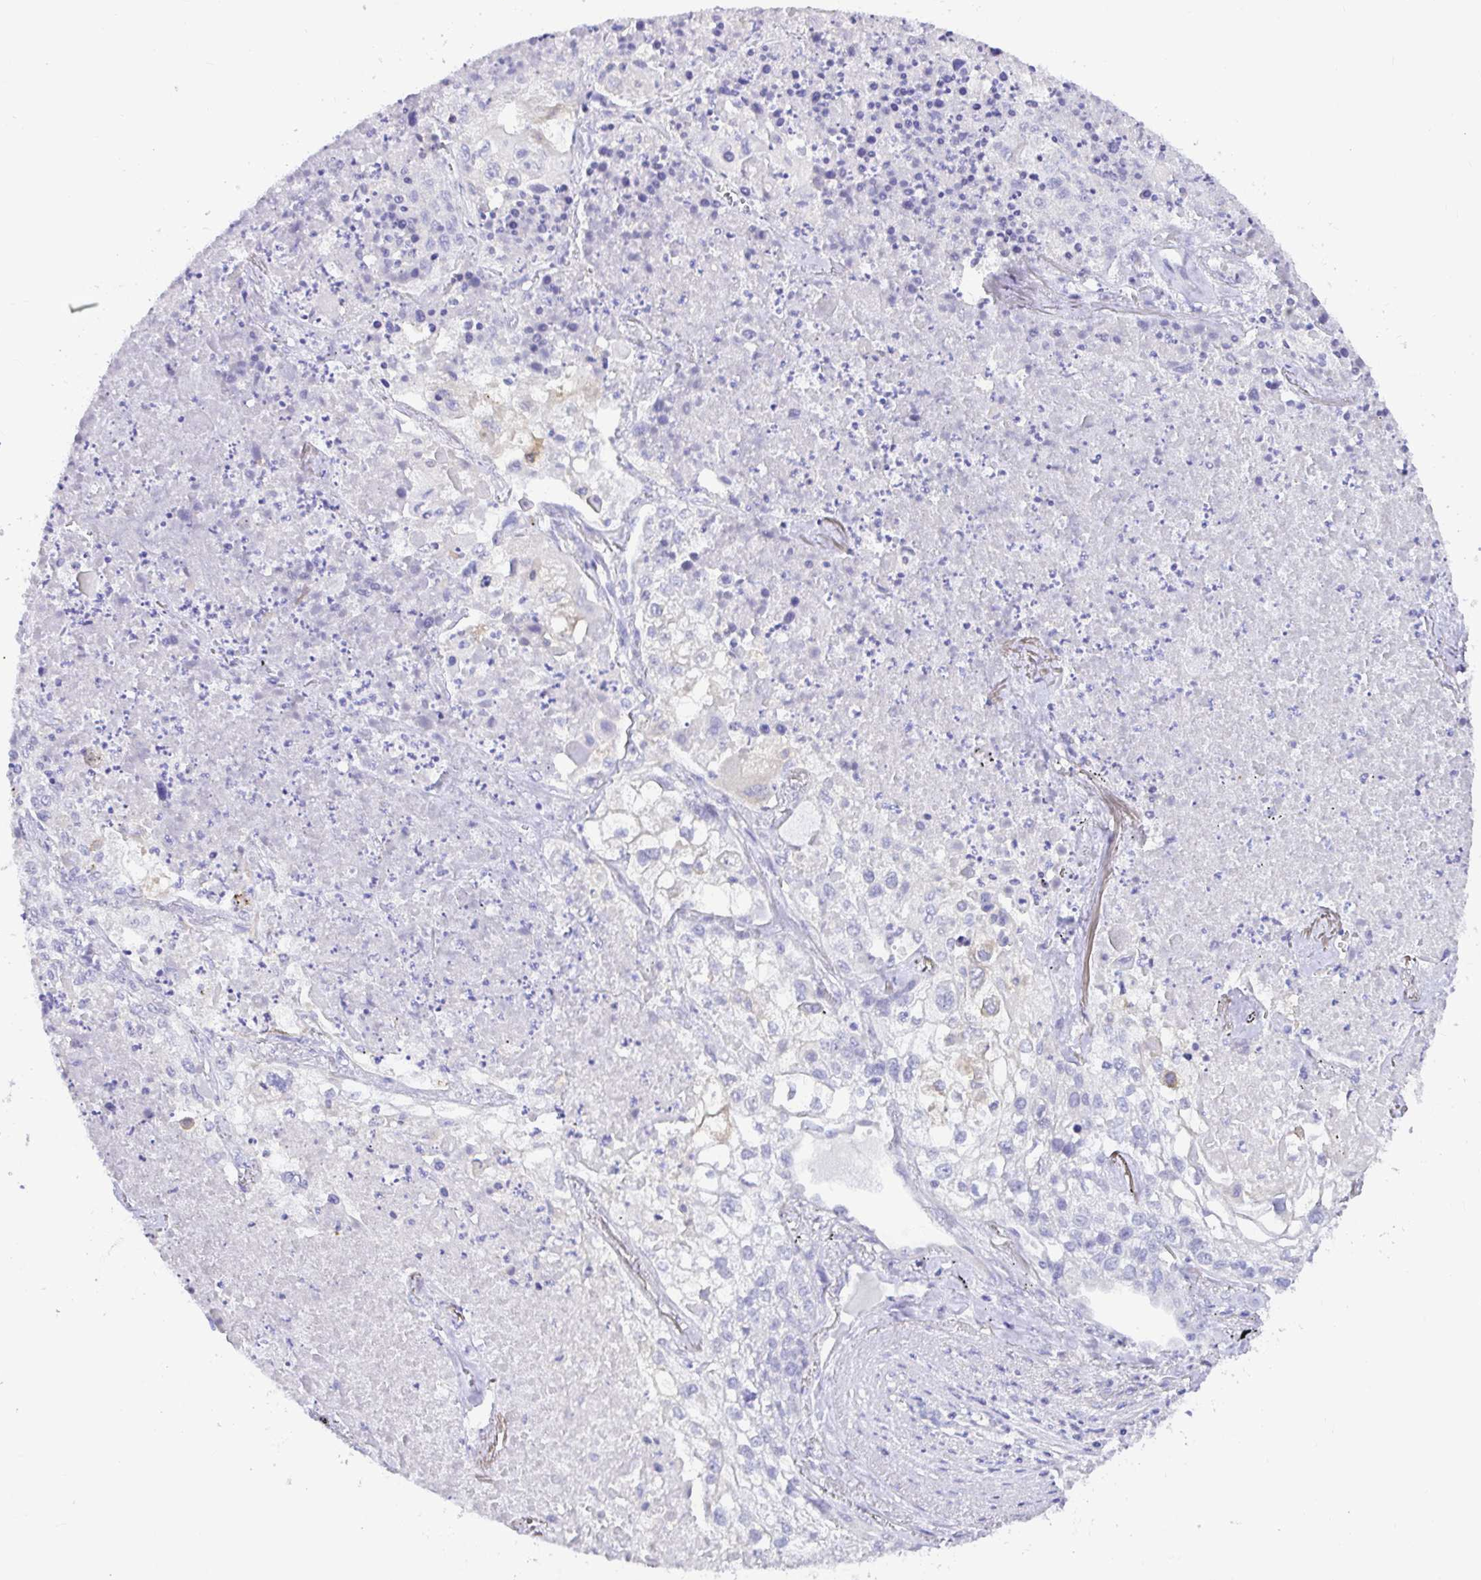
{"staining": {"intensity": "negative", "quantity": "none", "location": "none"}, "tissue": "lung cancer", "cell_type": "Tumor cells", "image_type": "cancer", "snomed": [{"axis": "morphology", "description": "Squamous cell carcinoma, NOS"}, {"axis": "topography", "description": "Lung"}], "caption": "An image of lung cancer stained for a protein reveals no brown staining in tumor cells.", "gene": "CDO1", "patient": {"sex": "male", "age": 74}}